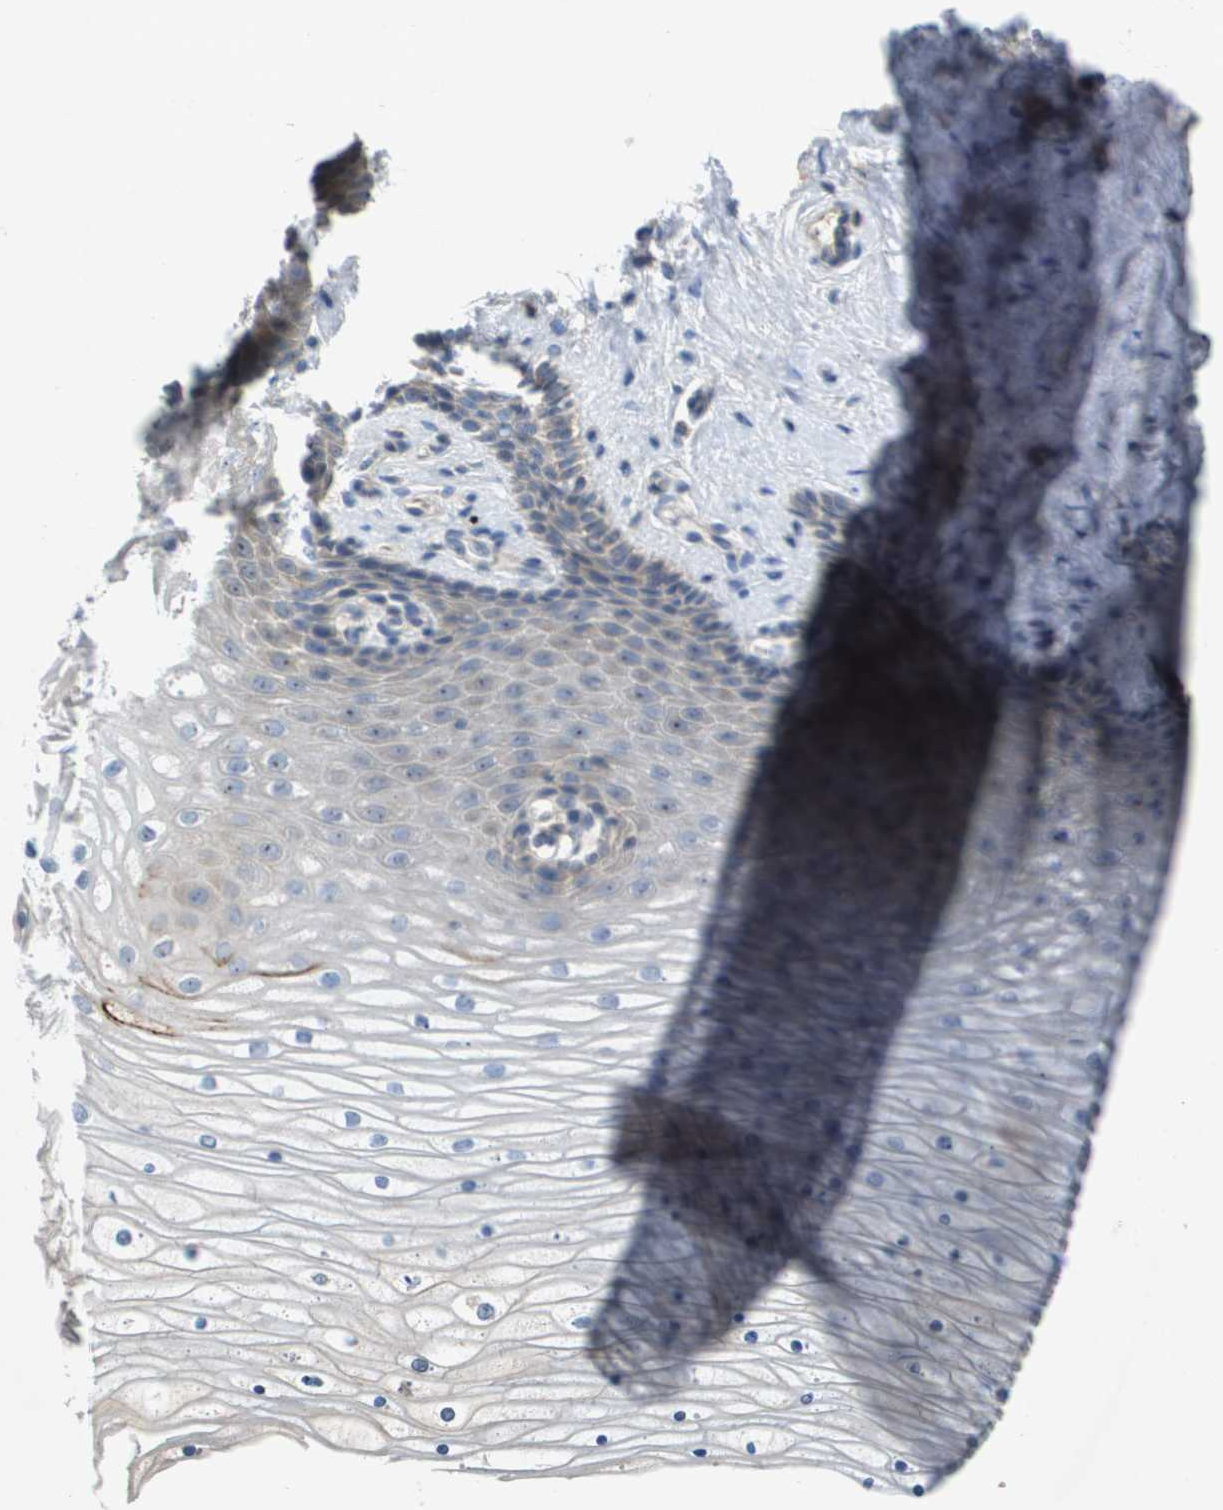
{"staining": {"intensity": "weak", "quantity": "<25%", "location": "cytoplasmic/membranous"}, "tissue": "cervix", "cell_type": "Glandular cells", "image_type": "normal", "snomed": [{"axis": "morphology", "description": "Normal tissue, NOS"}, {"axis": "topography", "description": "Cervix"}], "caption": "Glandular cells show no significant staining in unremarkable cervix.", "gene": "B3GNT5", "patient": {"sex": "female", "age": 39}}